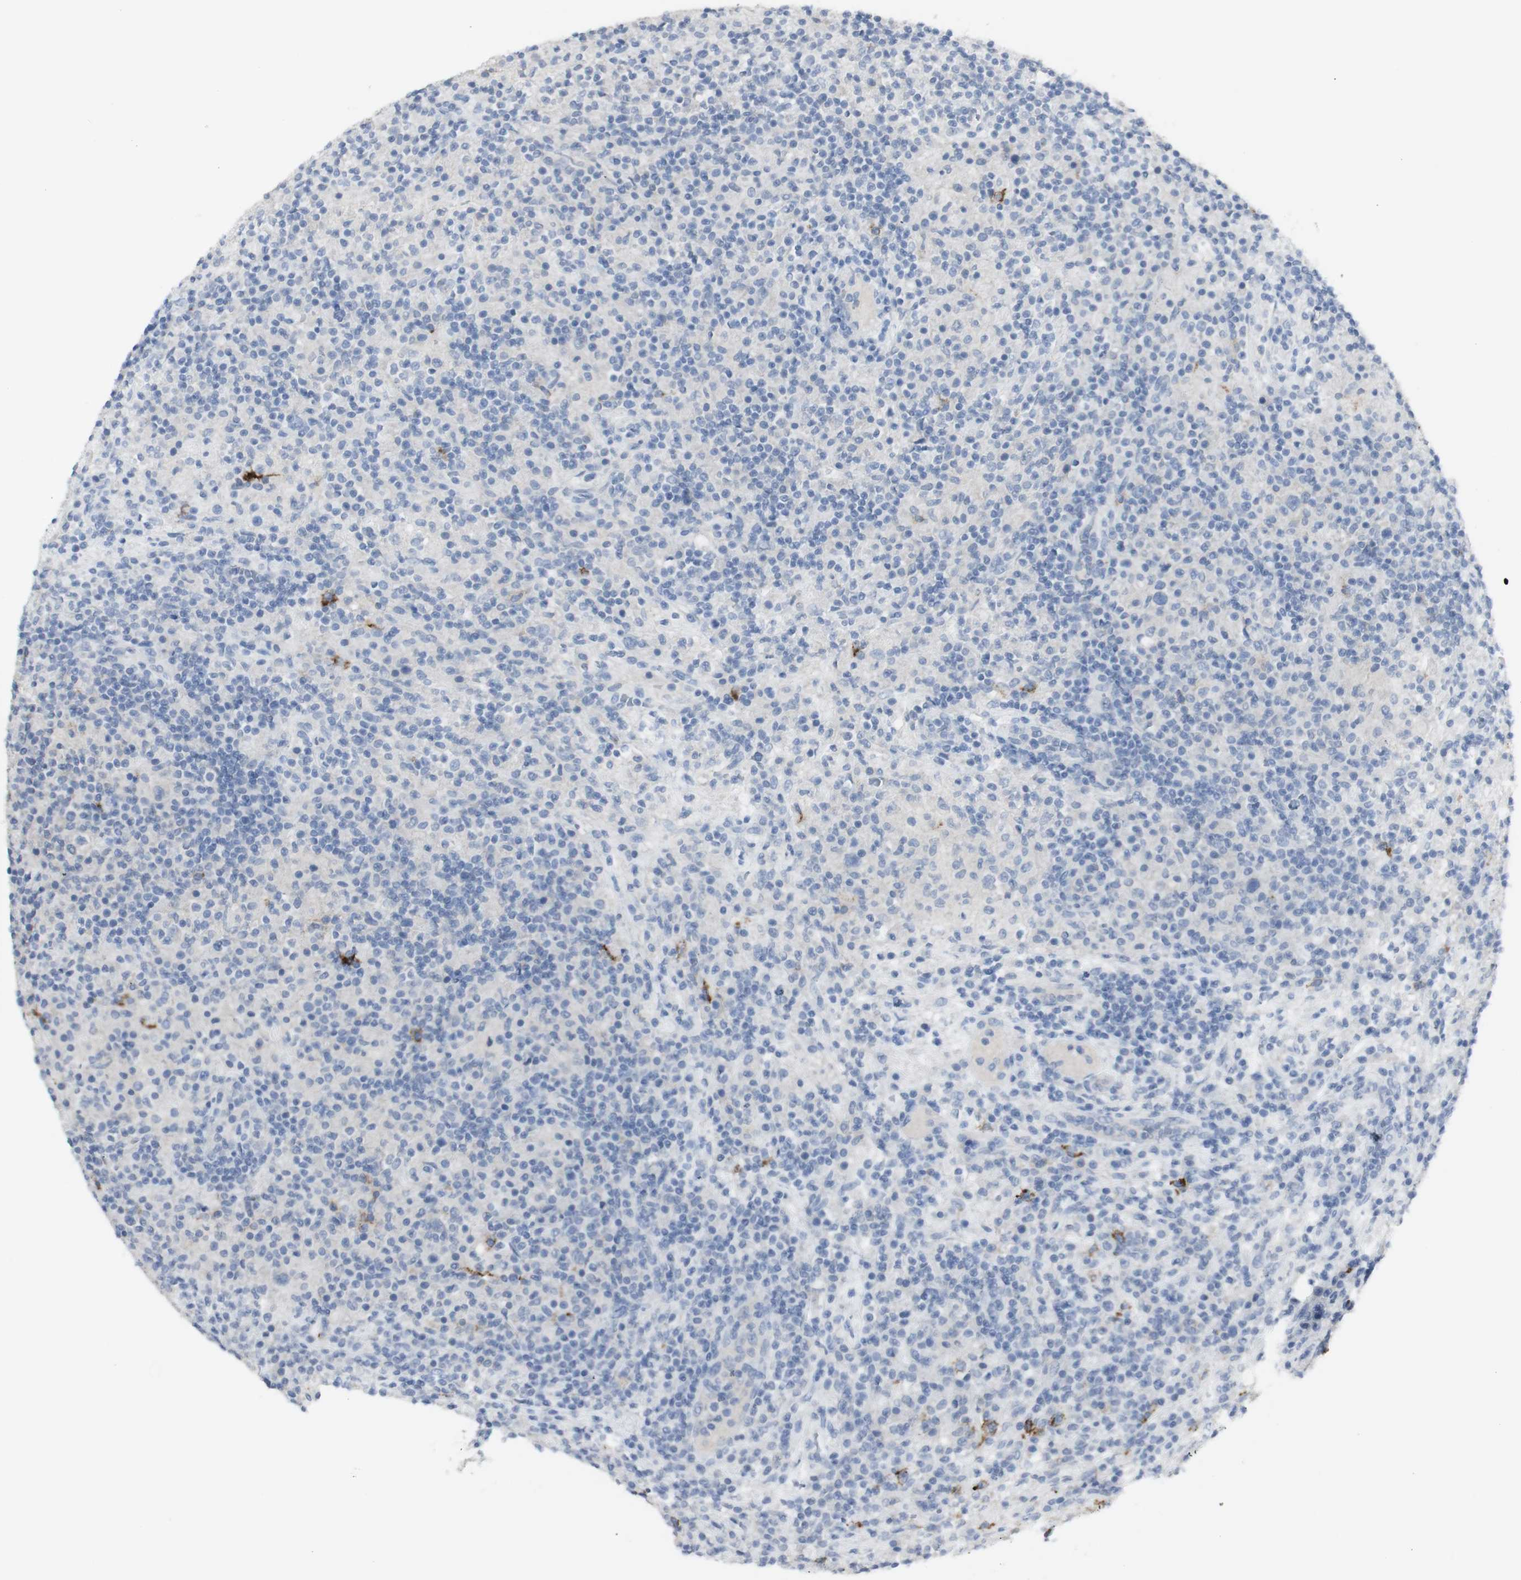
{"staining": {"intensity": "negative", "quantity": "none", "location": "none"}, "tissue": "lymphoma", "cell_type": "Tumor cells", "image_type": "cancer", "snomed": [{"axis": "morphology", "description": "Hodgkin's disease, NOS"}, {"axis": "topography", "description": "Lymph node"}], "caption": "This photomicrograph is of Hodgkin's disease stained with immunohistochemistry to label a protein in brown with the nuclei are counter-stained blue. There is no expression in tumor cells.", "gene": "CD207", "patient": {"sex": "male", "age": 70}}